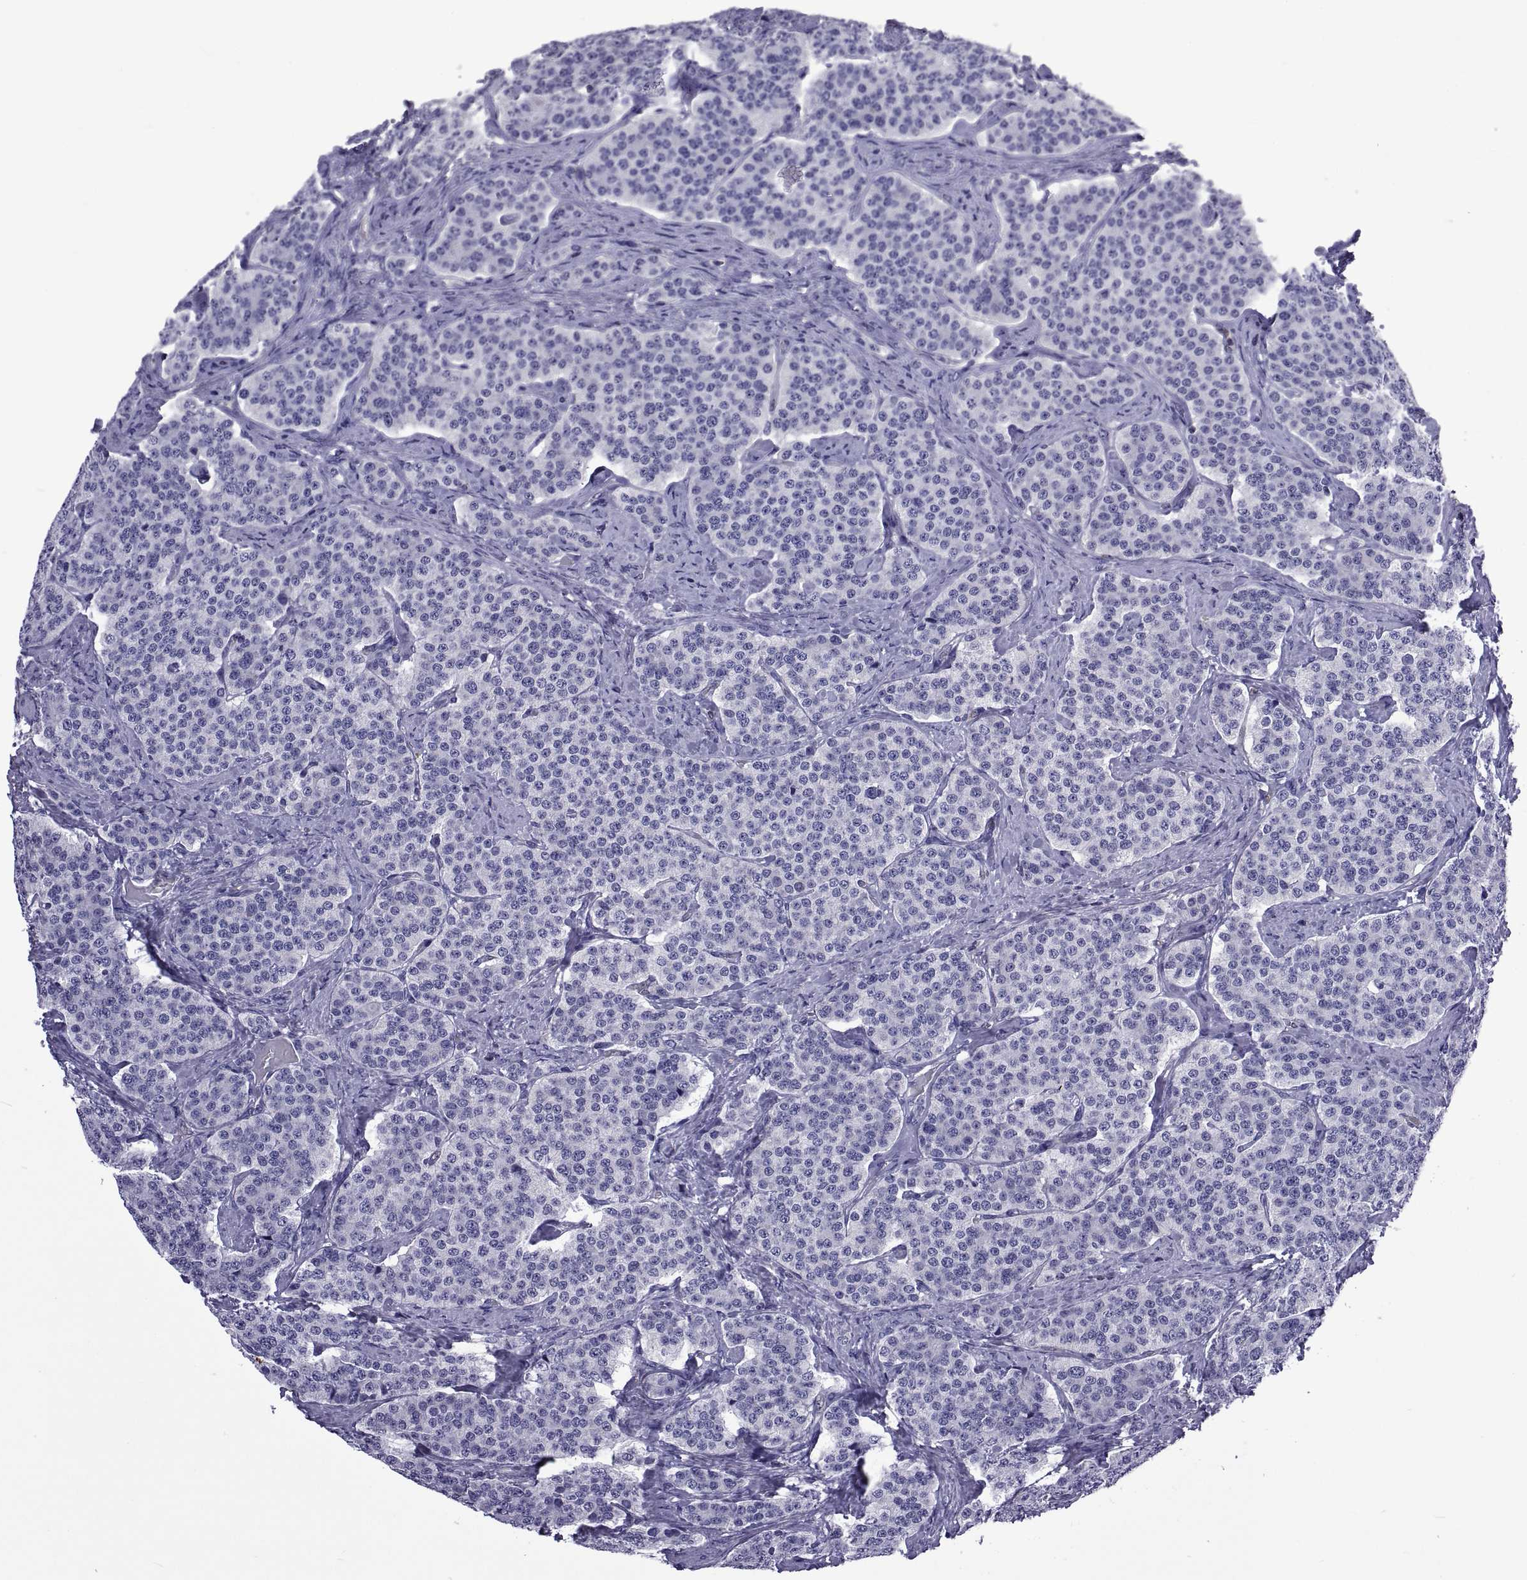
{"staining": {"intensity": "negative", "quantity": "none", "location": "none"}, "tissue": "carcinoid", "cell_type": "Tumor cells", "image_type": "cancer", "snomed": [{"axis": "morphology", "description": "Carcinoid, malignant, NOS"}, {"axis": "topography", "description": "Small intestine"}], "caption": "Tumor cells are negative for protein expression in human carcinoid.", "gene": "LCN9", "patient": {"sex": "female", "age": 58}}